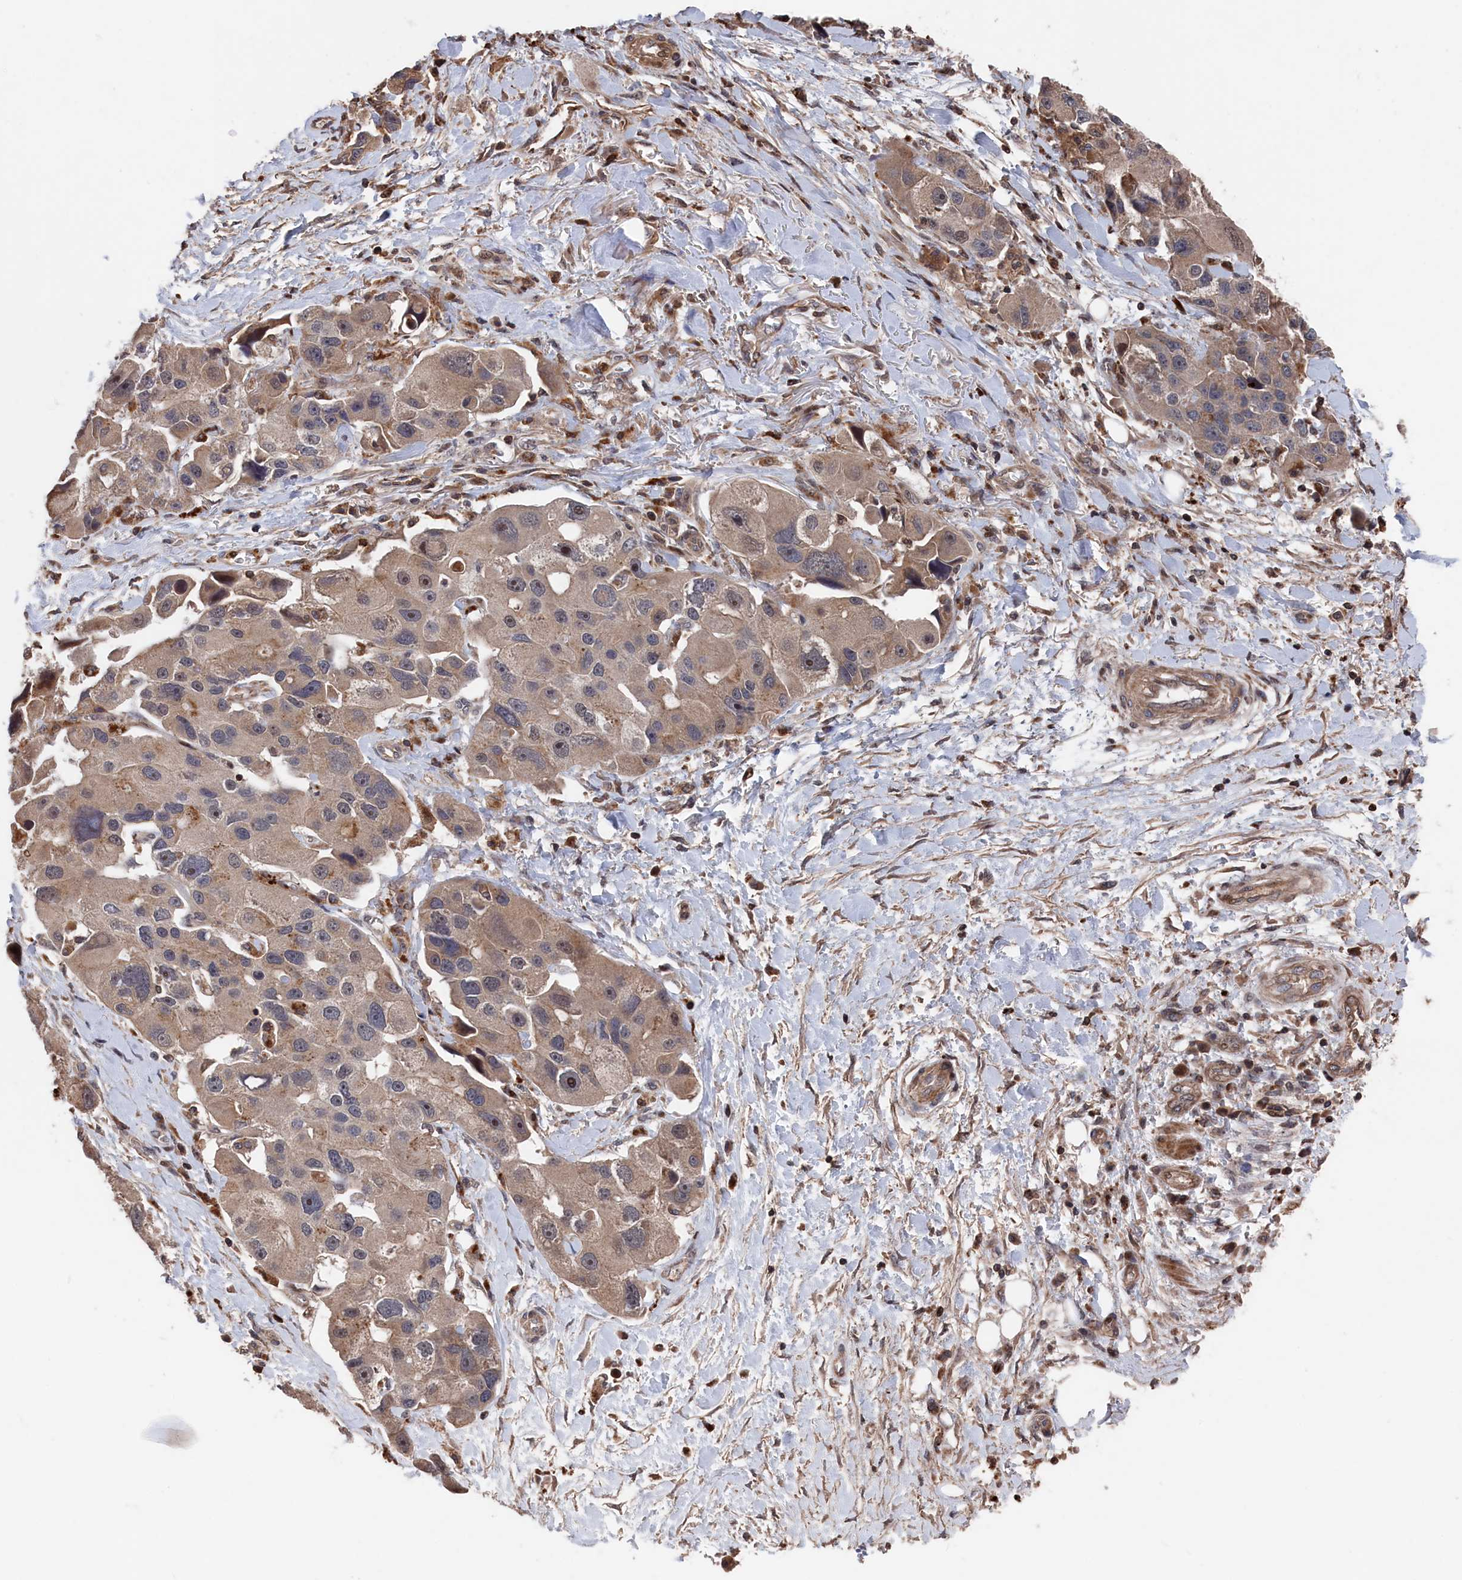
{"staining": {"intensity": "weak", "quantity": "<25%", "location": "cytoplasmic/membranous"}, "tissue": "lung cancer", "cell_type": "Tumor cells", "image_type": "cancer", "snomed": [{"axis": "morphology", "description": "Adenocarcinoma, NOS"}, {"axis": "topography", "description": "Lung"}], "caption": "This is a image of IHC staining of lung adenocarcinoma, which shows no staining in tumor cells.", "gene": "PLA2G15", "patient": {"sex": "female", "age": 54}}